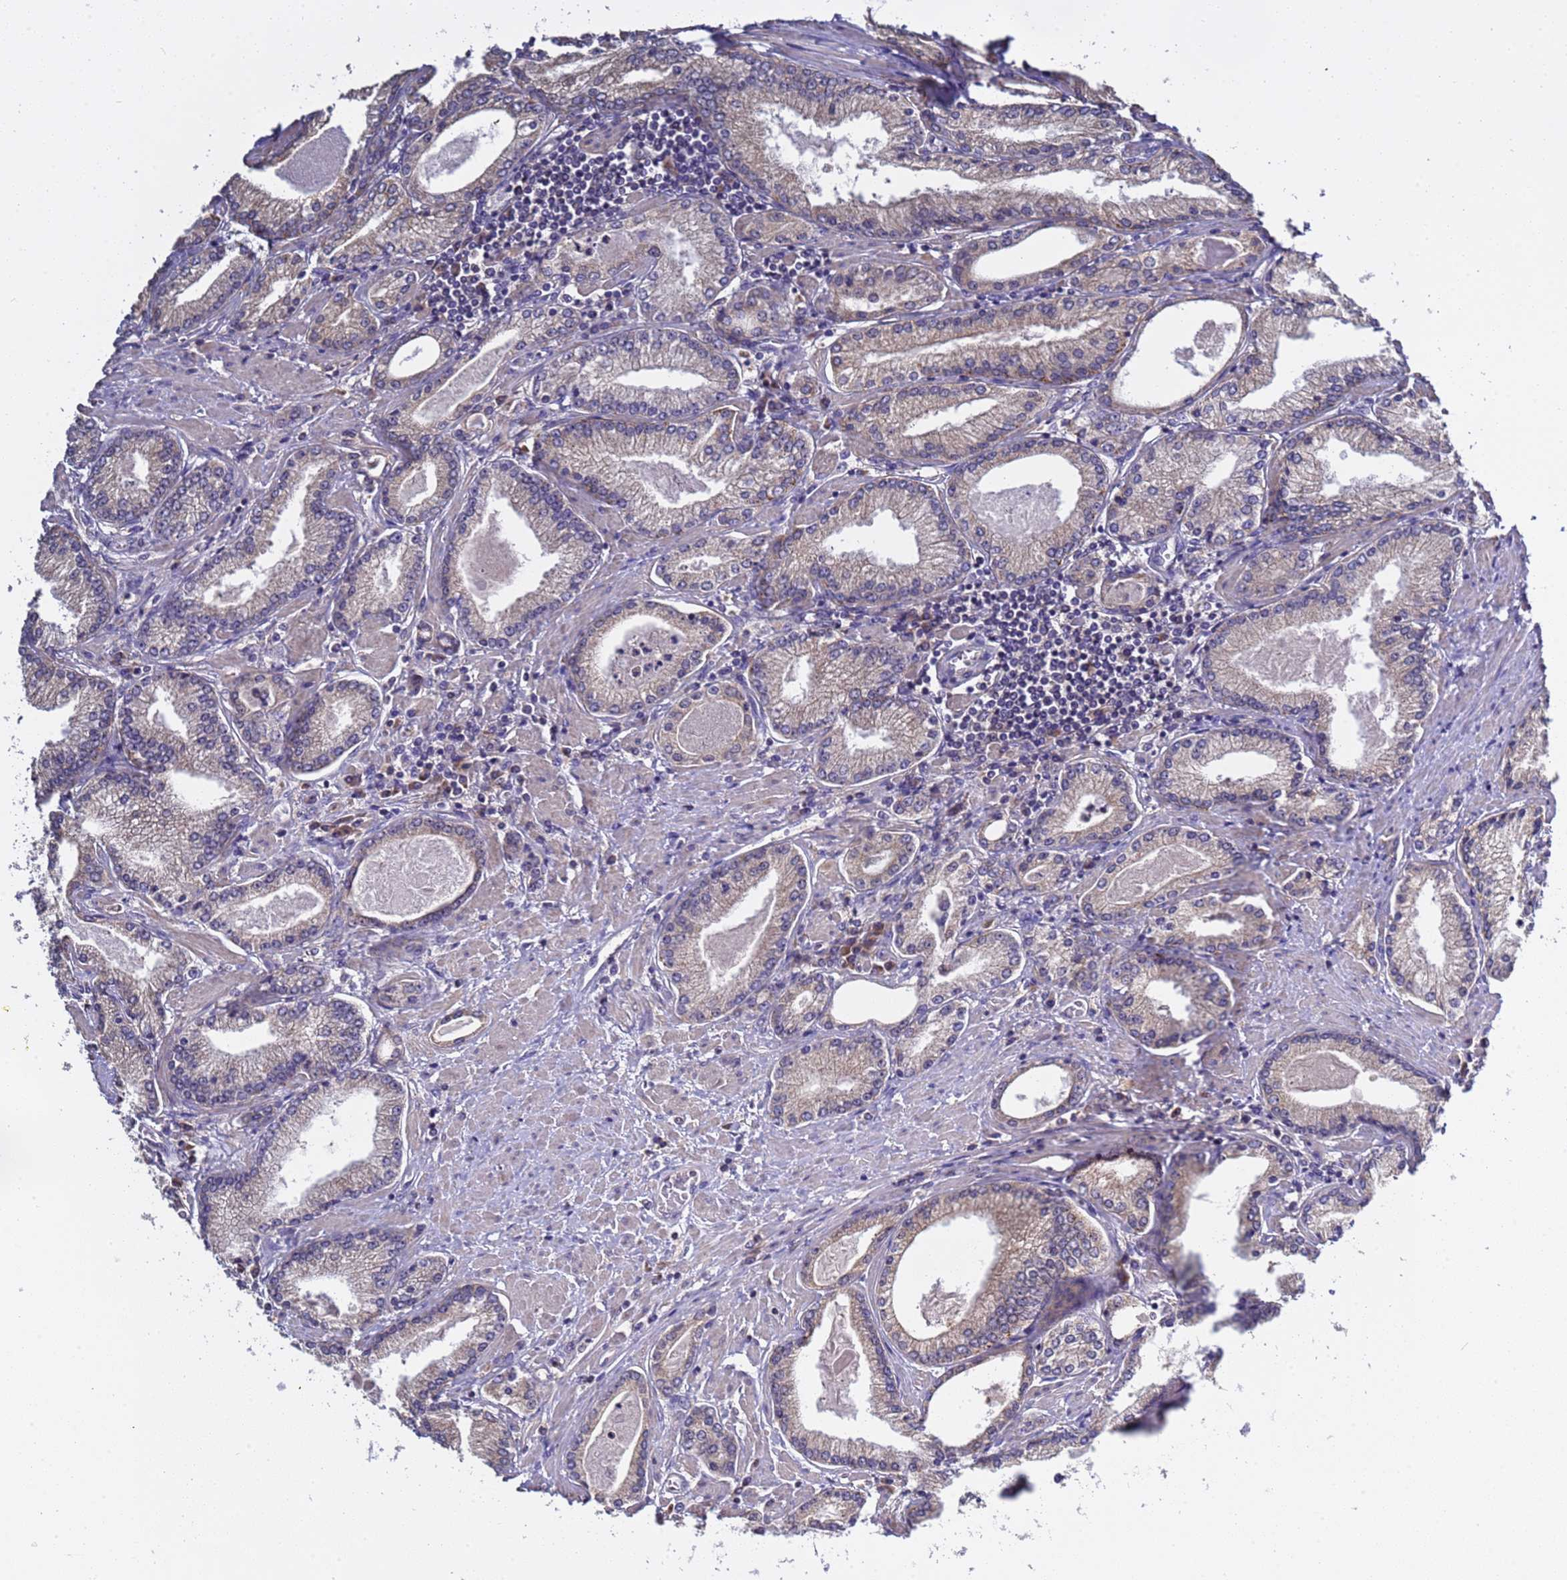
{"staining": {"intensity": "weak", "quantity": "25%-75%", "location": "cytoplasmic/membranous"}, "tissue": "prostate cancer", "cell_type": "Tumor cells", "image_type": "cancer", "snomed": [{"axis": "morphology", "description": "Adenocarcinoma, High grade"}, {"axis": "topography", "description": "Prostate"}], "caption": "Immunohistochemistry (DAB (3,3'-diaminobenzidine)) staining of prostate cancer demonstrates weak cytoplasmic/membranous protein expression in approximately 25%-75% of tumor cells.", "gene": "ELMOD2", "patient": {"sex": "male", "age": 66}}